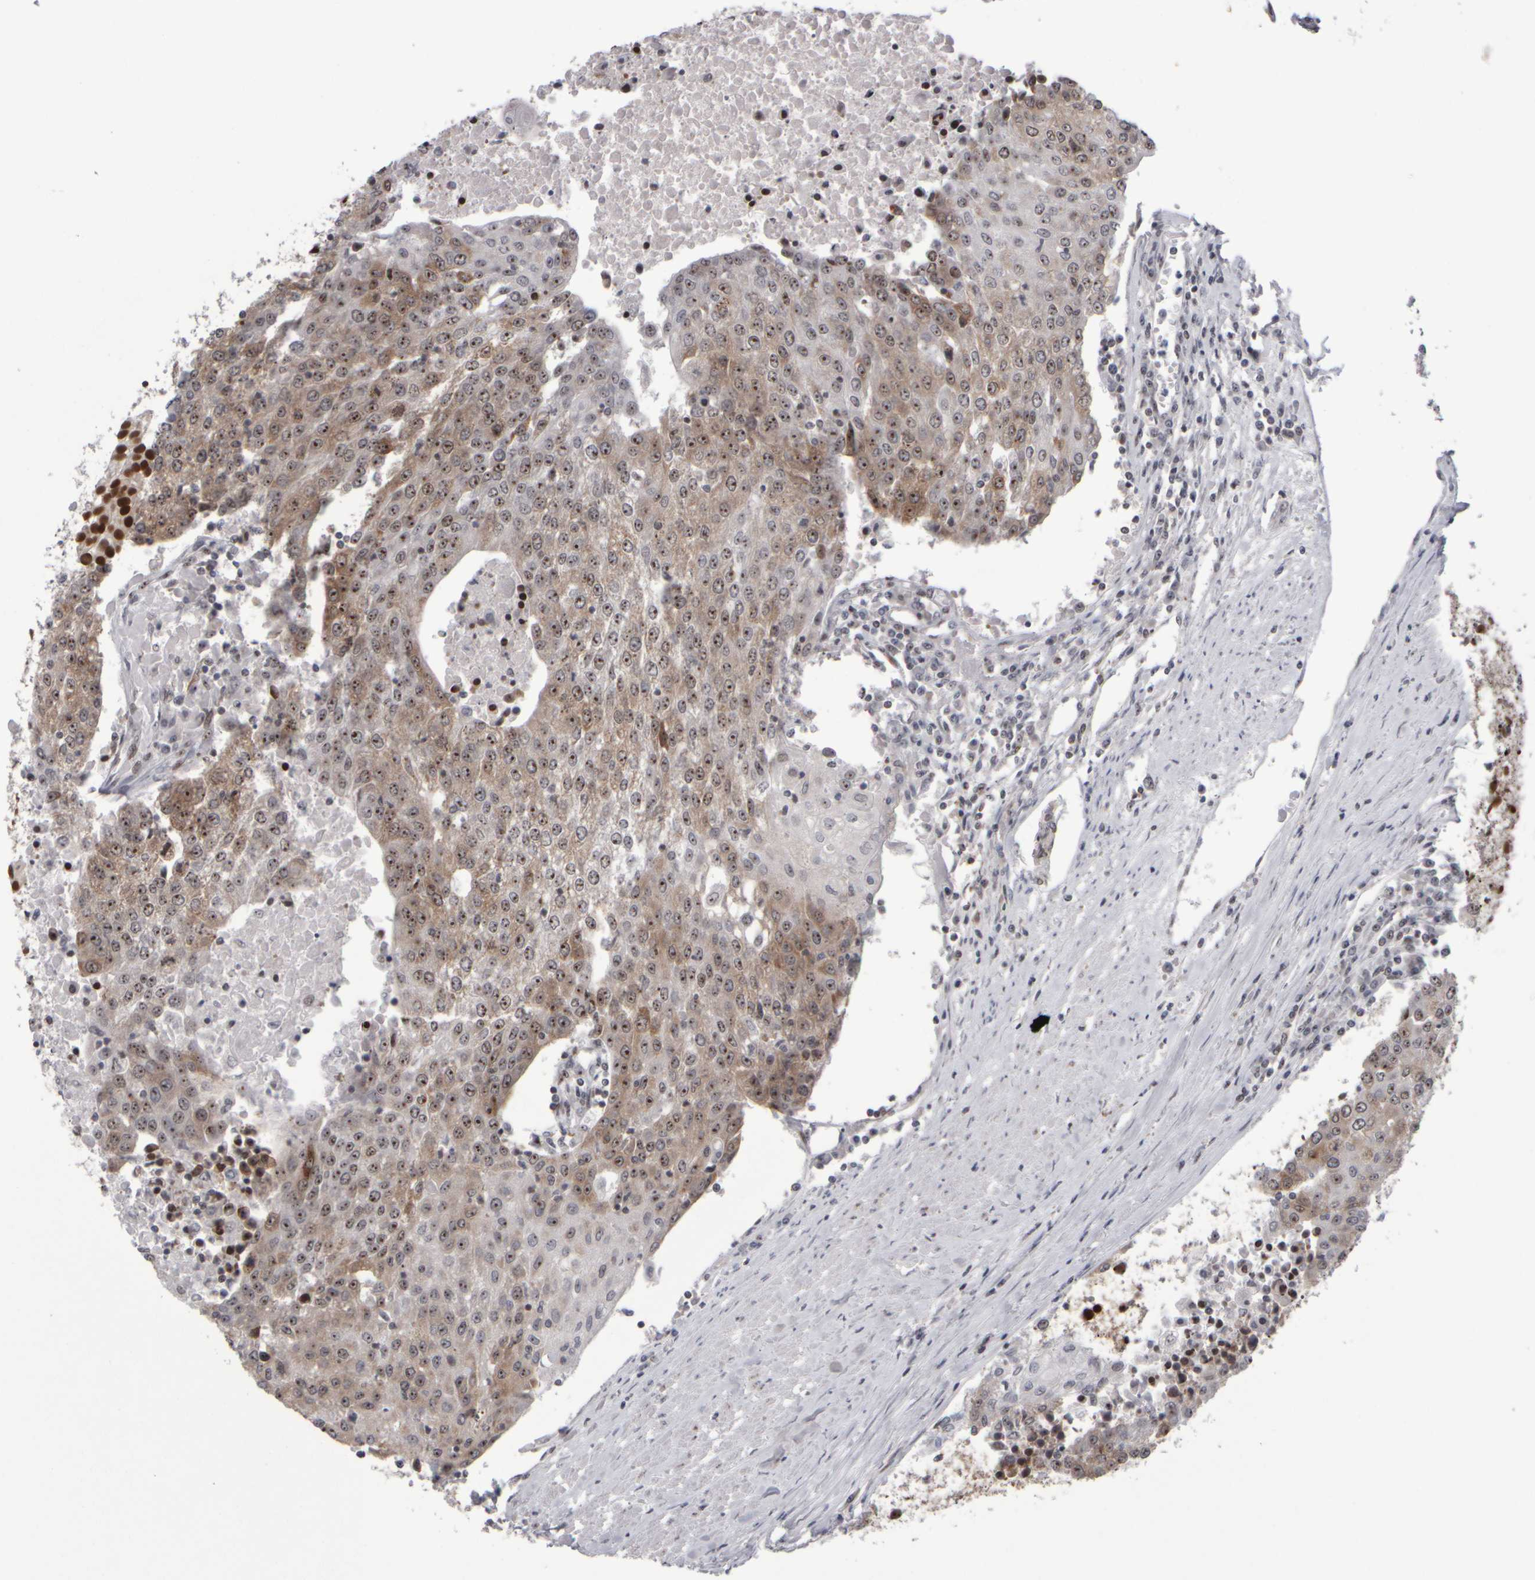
{"staining": {"intensity": "moderate", "quantity": ">75%", "location": "cytoplasmic/membranous,nuclear"}, "tissue": "urothelial cancer", "cell_type": "Tumor cells", "image_type": "cancer", "snomed": [{"axis": "morphology", "description": "Urothelial carcinoma, High grade"}, {"axis": "topography", "description": "Urinary bladder"}], "caption": "DAB immunohistochemical staining of urothelial cancer demonstrates moderate cytoplasmic/membranous and nuclear protein staining in approximately >75% of tumor cells.", "gene": "SURF6", "patient": {"sex": "female", "age": 85}}